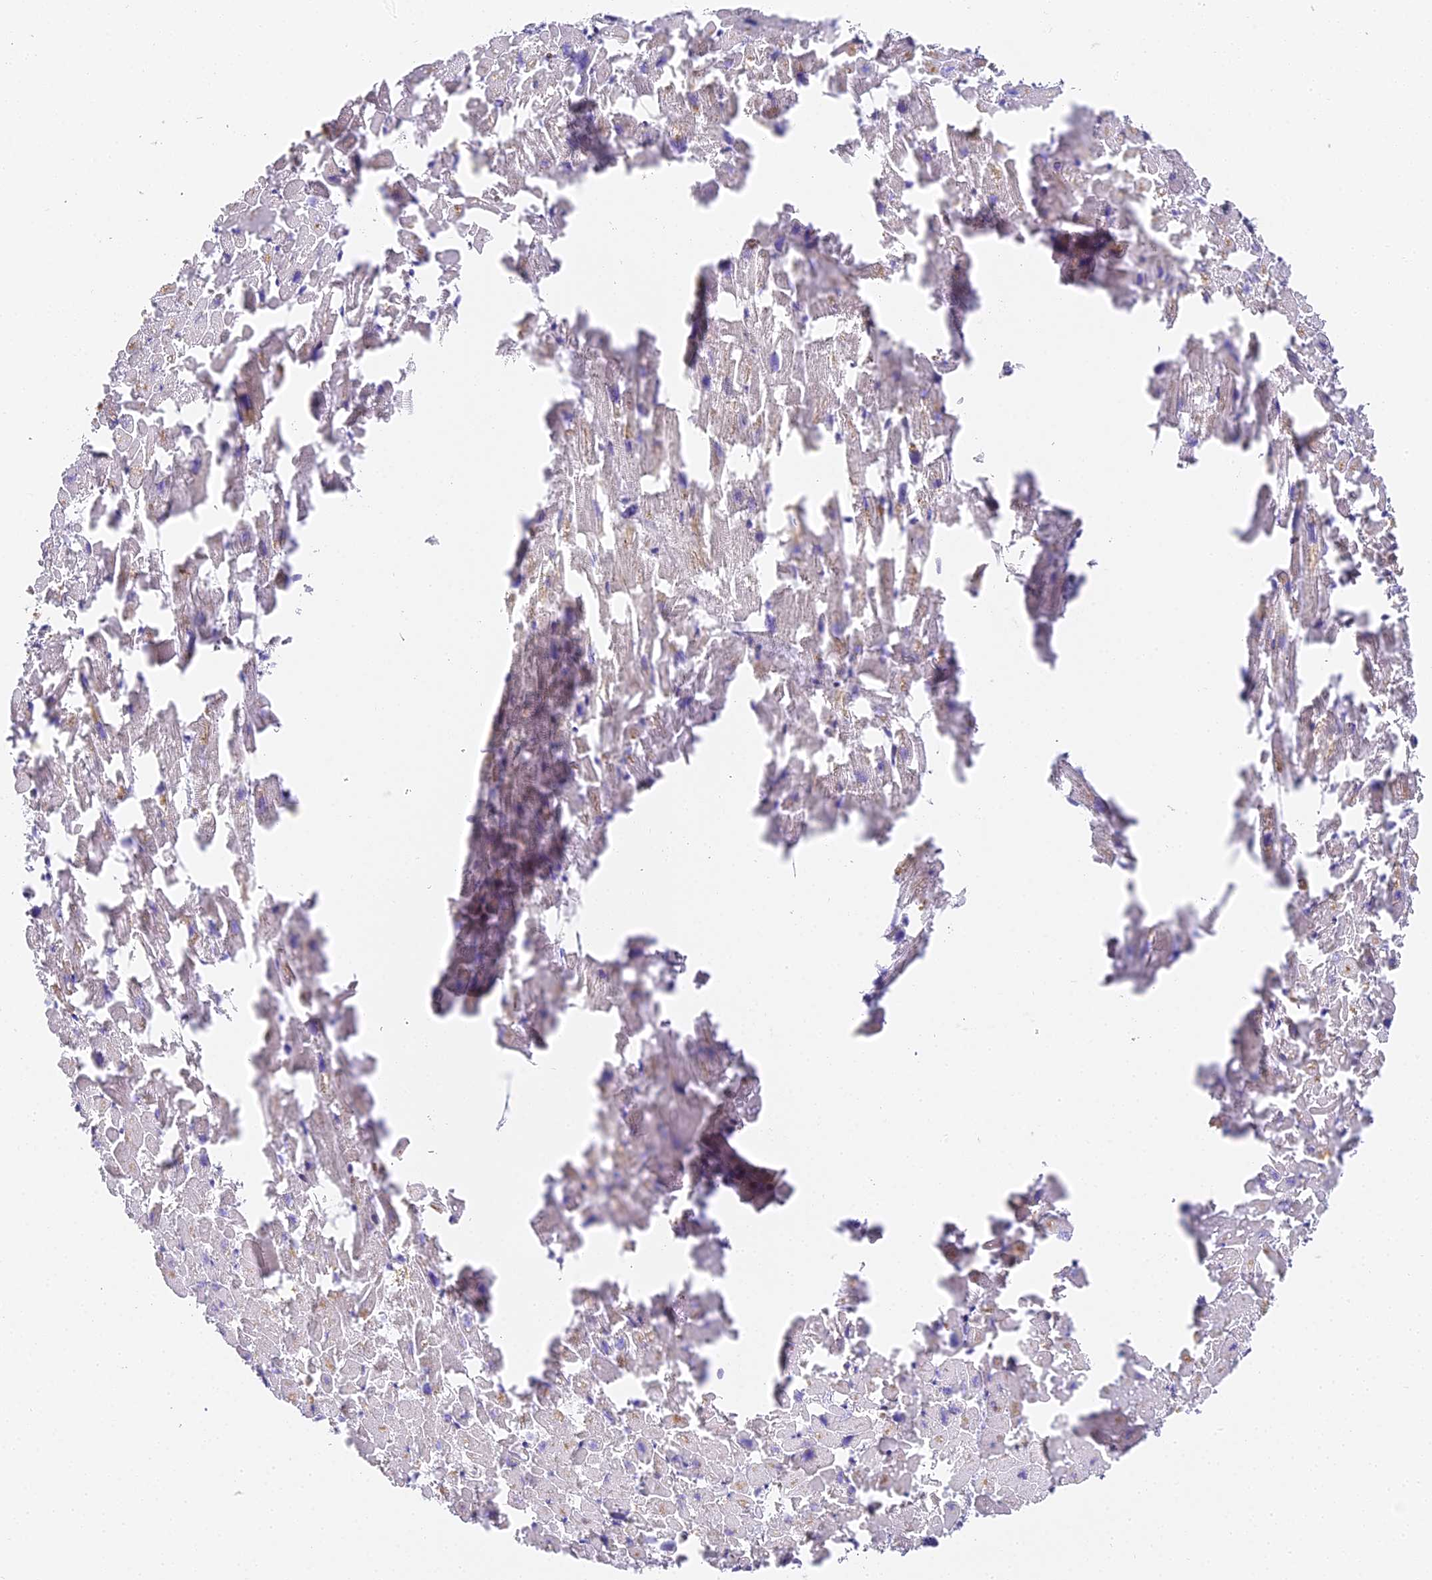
{"staining": {"intensity": "negative", "quantity": "none", "location": "none"}, "tissue": "heart muscle", "cell_type": "Cardiomyocytes", "image_type": "normal", "snomed": [{"axis": "morphology", "description": "Normal tissue, NOS"}, {"axis": "topography", "description": "Heart"}], "caption": "Immunohistochemical staining of normal heart muscle exhibits no significant positivity in cardiomyocytes.", "gene": "ABHD14A", "patient": {"sex": "female", "age": 64}}